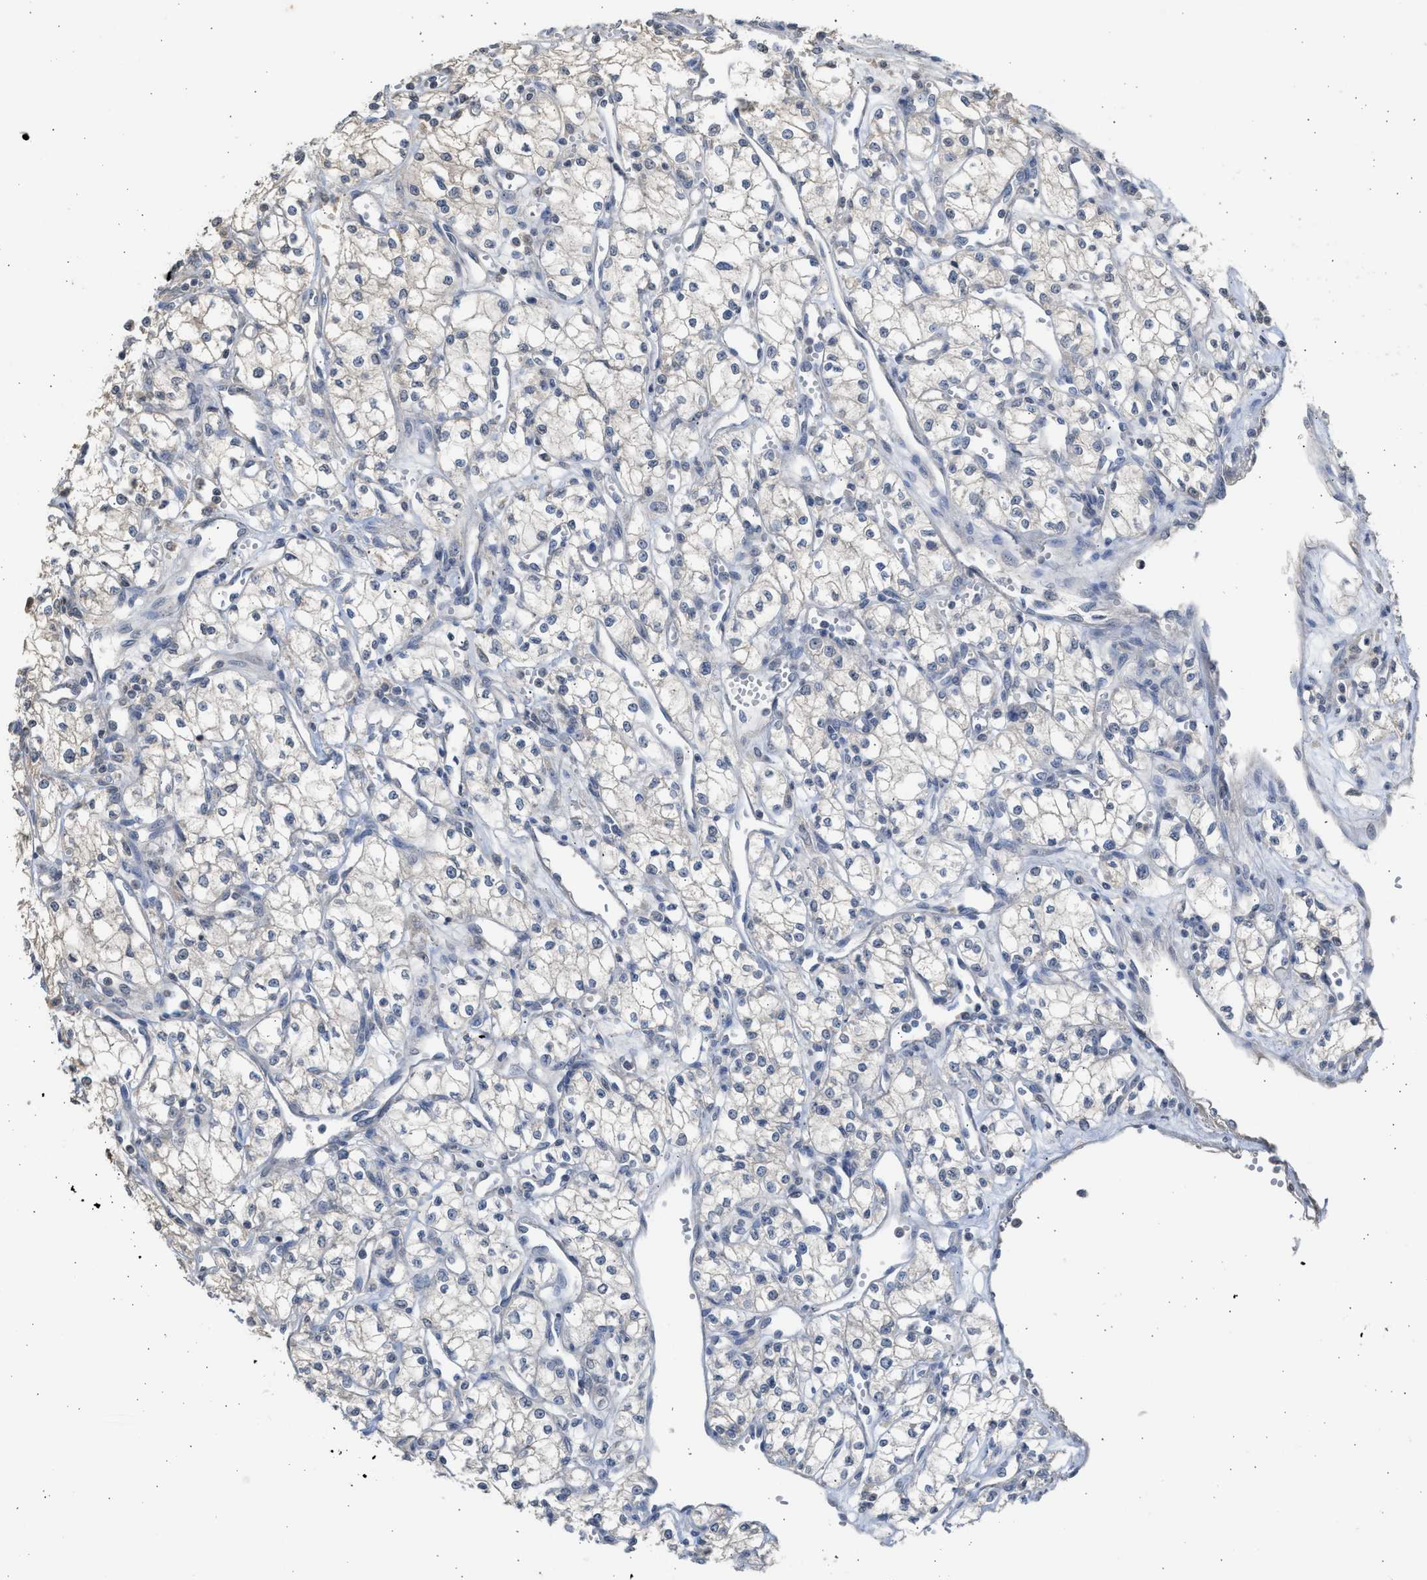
{"staining": {"intensity": "negative", "quantity": "none", "location": "none"}, "tissue": "renal cancer", "cell_type": "Tumor cells", "image_type": "cancer", "snomed": [{"axis": "morphology", "description": "Adenocarcinoma, NOS"}, {"axis": "topography", "description": "Kidney"}], "caption": "Immunohistochemical staining of renal cancer demonstrates no significant expression in tumor cells. (DAB immunohistochemistry (IHC), high magnification).", "gene": "SULT2A1", "patient": {"sex": "male", "age": 59}}